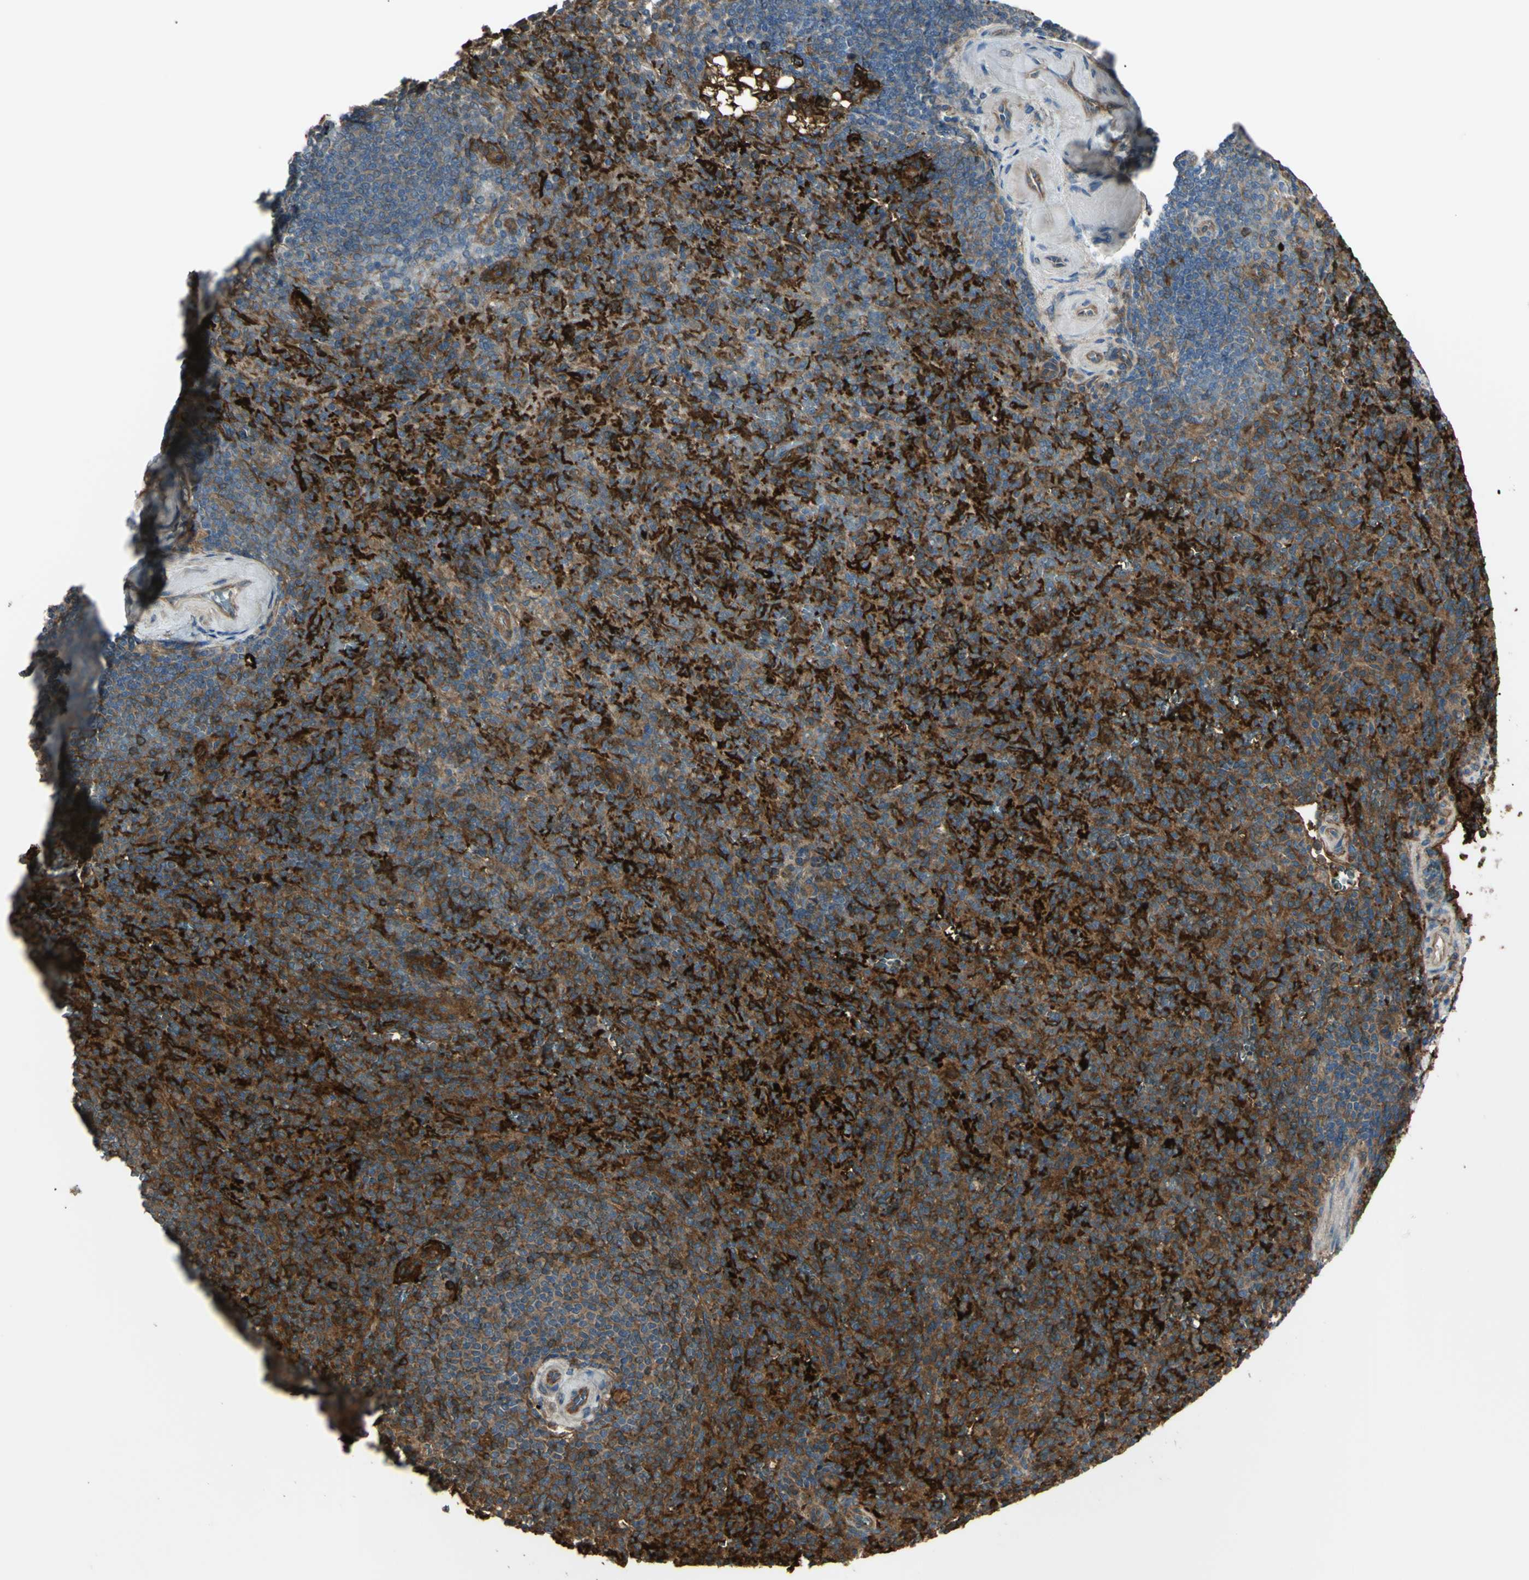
{"staining": {"intensity": "strong", "quantity": ">75%", "location": "cytoplasmic/membranous"}, "tissue": "spleen", "cell_type": "Cells in red pulp", "image_type": "normal", "snomed": [{"axis": "morphology", "description": "Normal tissue, NOS"}, {"axis": "topography", "description": "Spleen"}], "caption": "The immunohistochemical stain highlights strong cytoplasmic/membranous positivity in cells in red pulp of benign spleen. The staining was performed using DAB (3,3'-diaminobenzidine) to visualize the protein expression in brown, while the nuclei were stained in blue with hematoxylin (Magnification: 20x).", "gene": "PTPN12", "patient": {"sex": "female", "age": 74}}